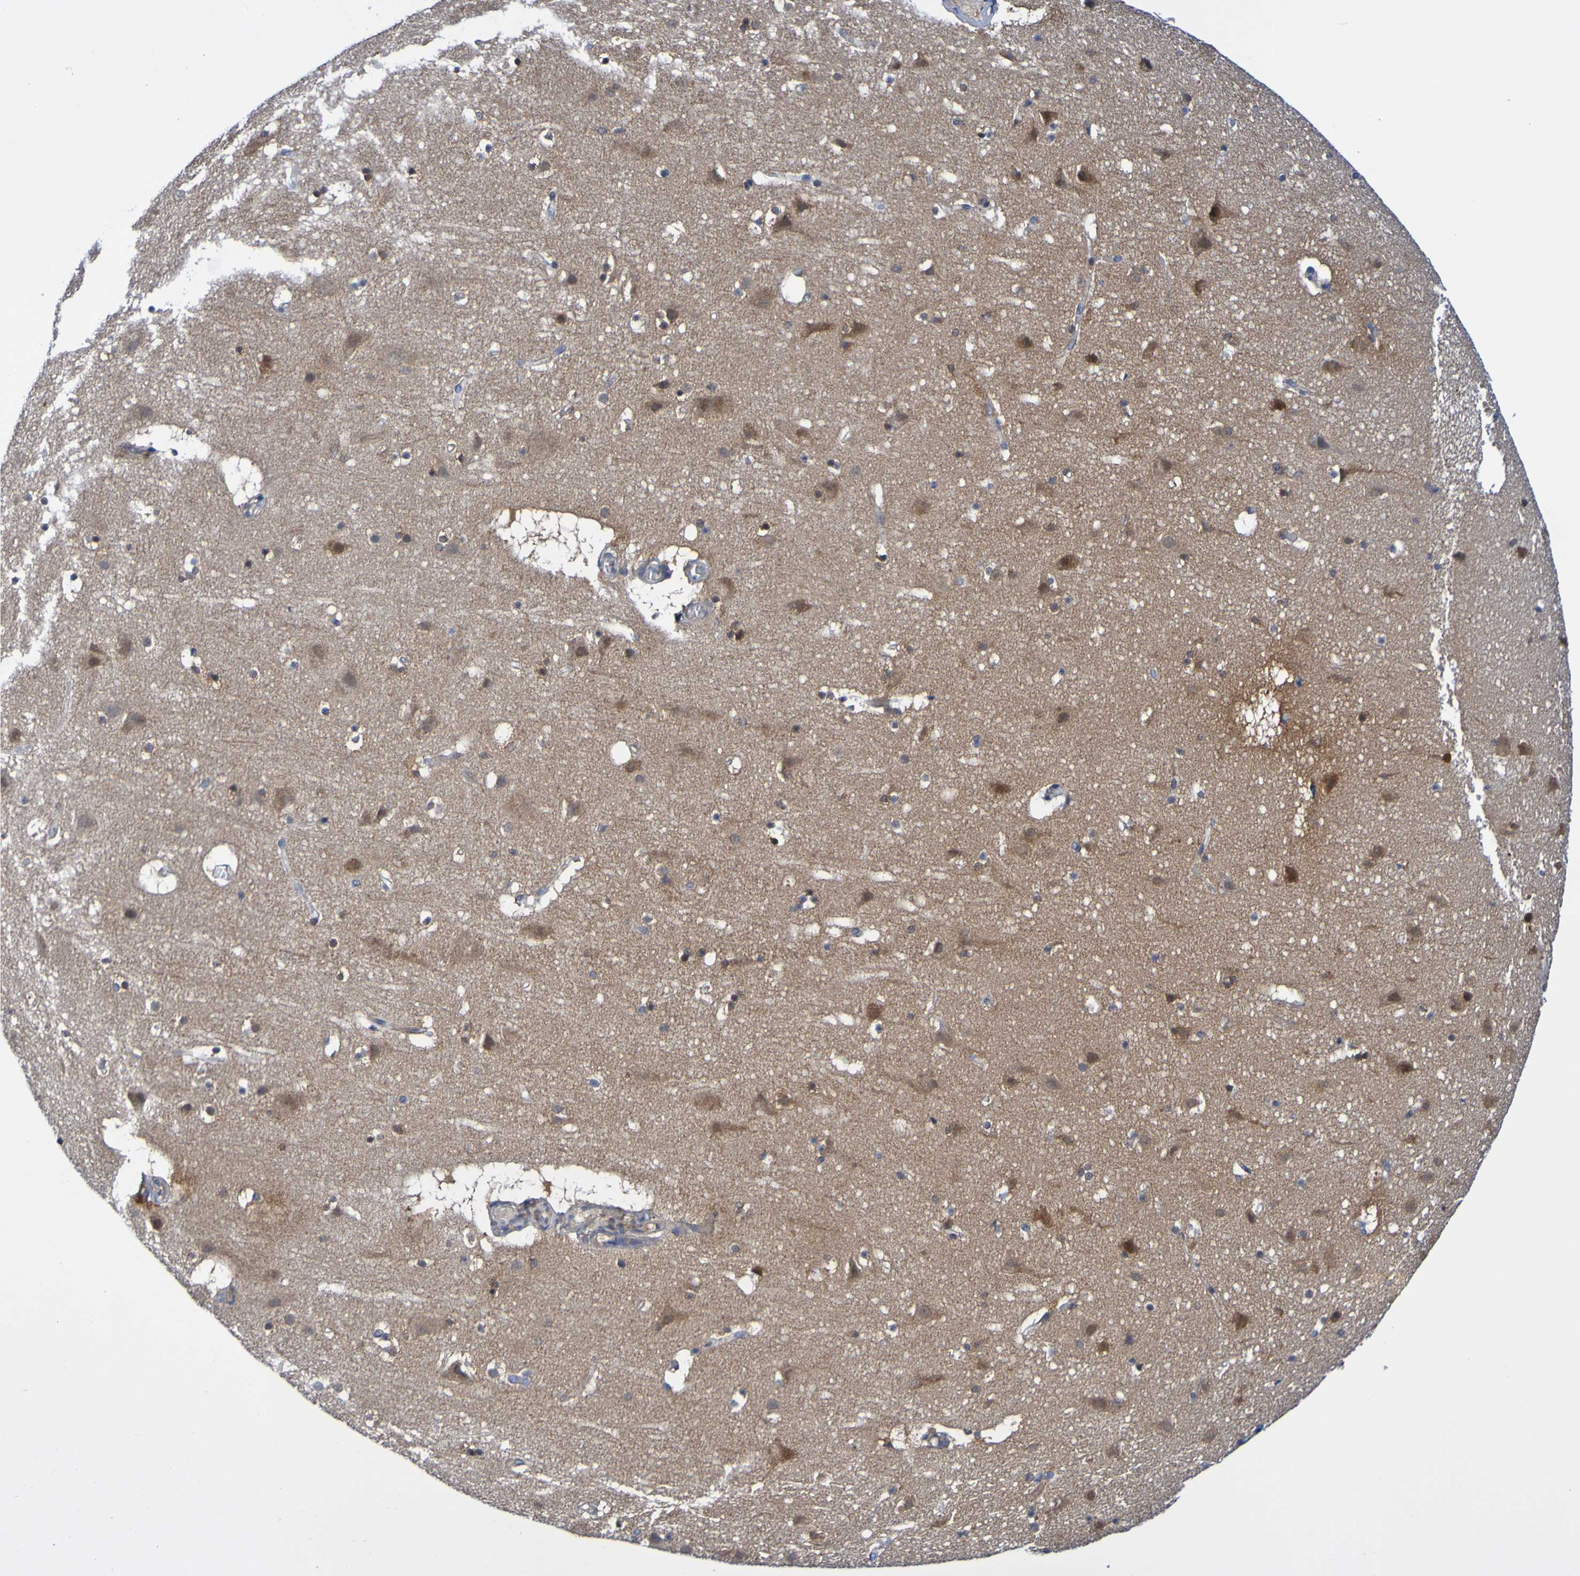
{"staining": {"intensity": "weak", "quantity": ">75%", "location": "cytoplasmic/membranous"}, "tissue": "cerebral cortex", "cell_type": "Endothelial cells", "image_type": "normal", "snomed": [{"axis": "morphology", "description": "Normal tissue, NOS"}, {"axis": "topography", "description": "Cerebral cortex"}], "caption": "IHC image of benign human cerebral cortex stained for a protein (brown), which demonstrates low levels of weak cytoplasmic/membranous positivity in about >75% of endothelial cells.", "gene": "ATIC", "patient": {"sex": "male", "age": 45}}